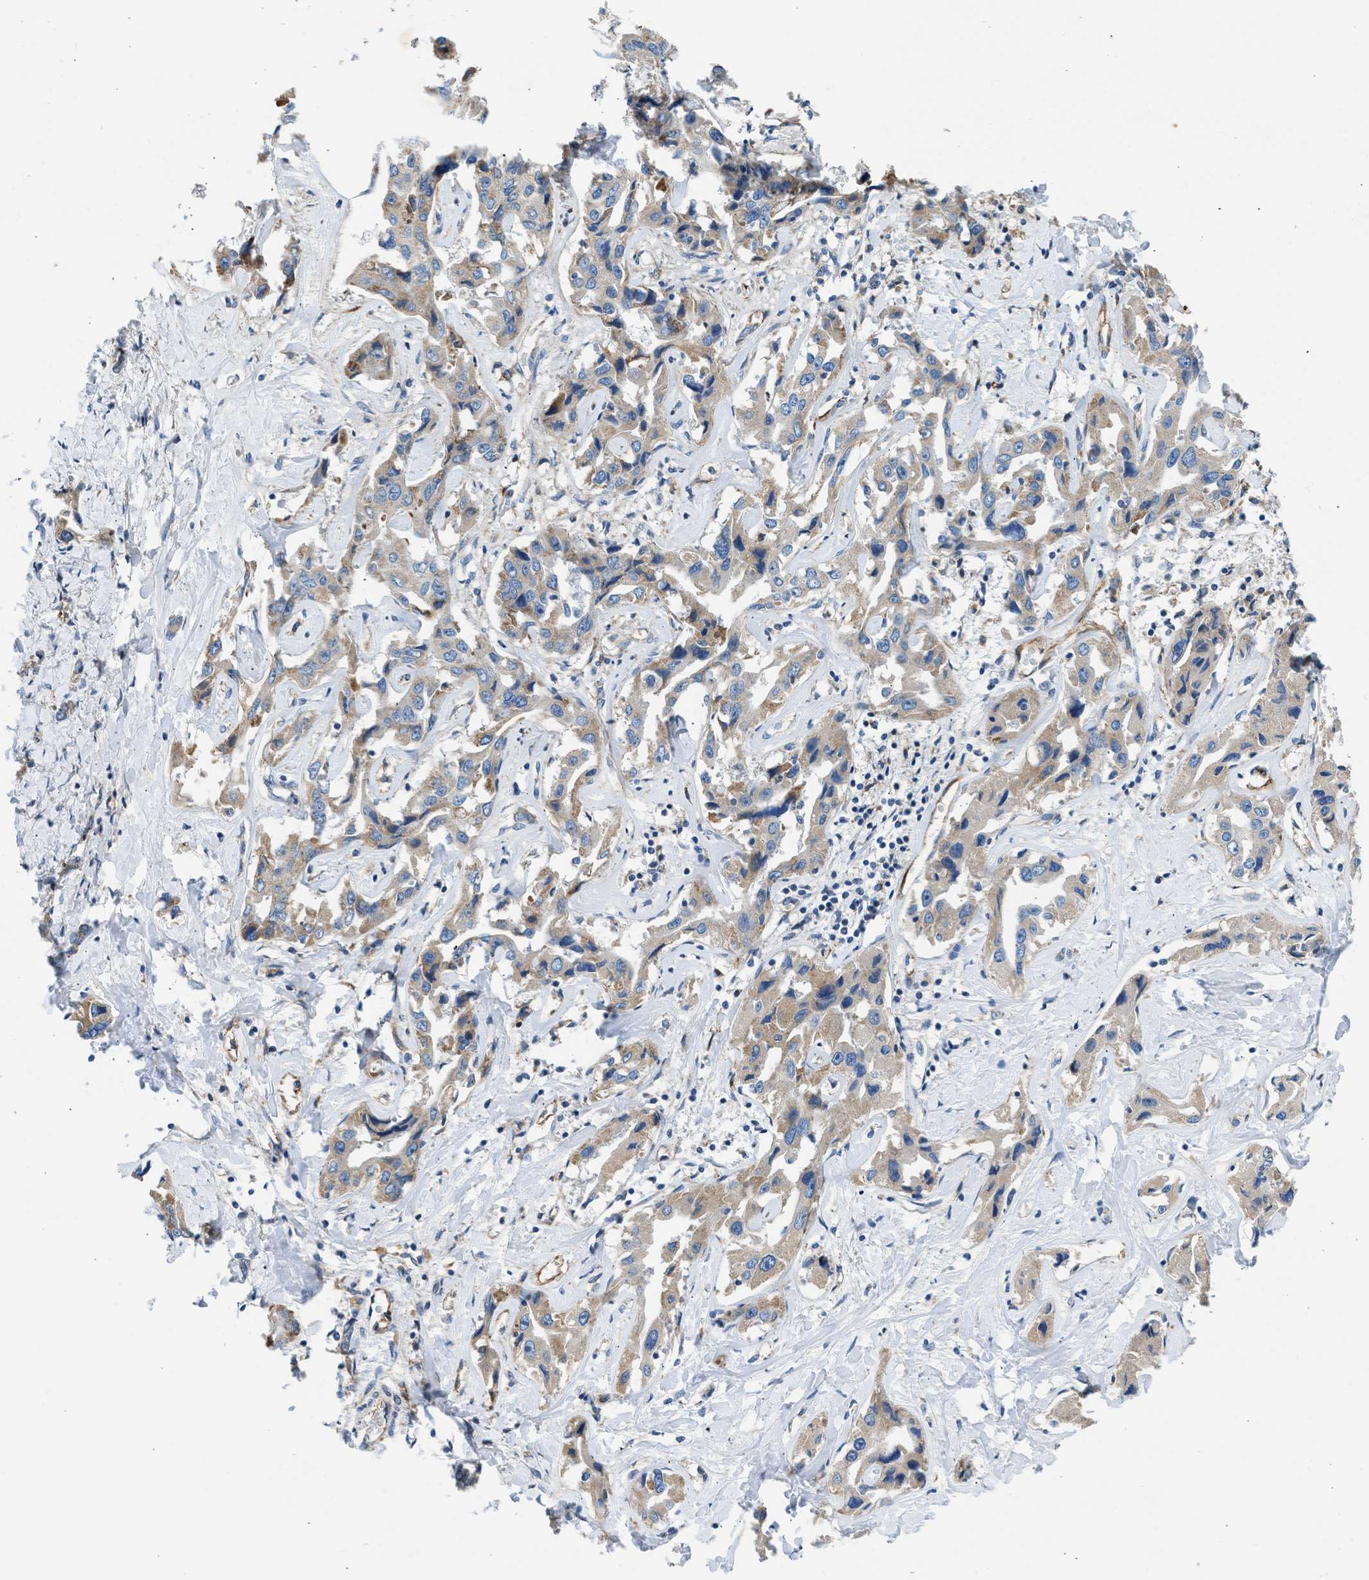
{"staining": {"intensity": "weak", "quantity": "25%-75%", "location": "cytoplasmic/membranous"}, "tissue": "liver cancer", "cell_type": "Tumor cells", "image_type": "cancer", "snomed": [{"axis": "morphology", "description": "Cholangiocarcinoma"}, {"axis": "topography", "description": "Liver"}], "caption": "Liver cancer stained with immunohistochemistry demonstrates weak cytoplasmic/membranous staining in approximately 25%-75% of tumor cells.", "gene": "ULK4", "patient": {"sex": "male", "age": 59}}